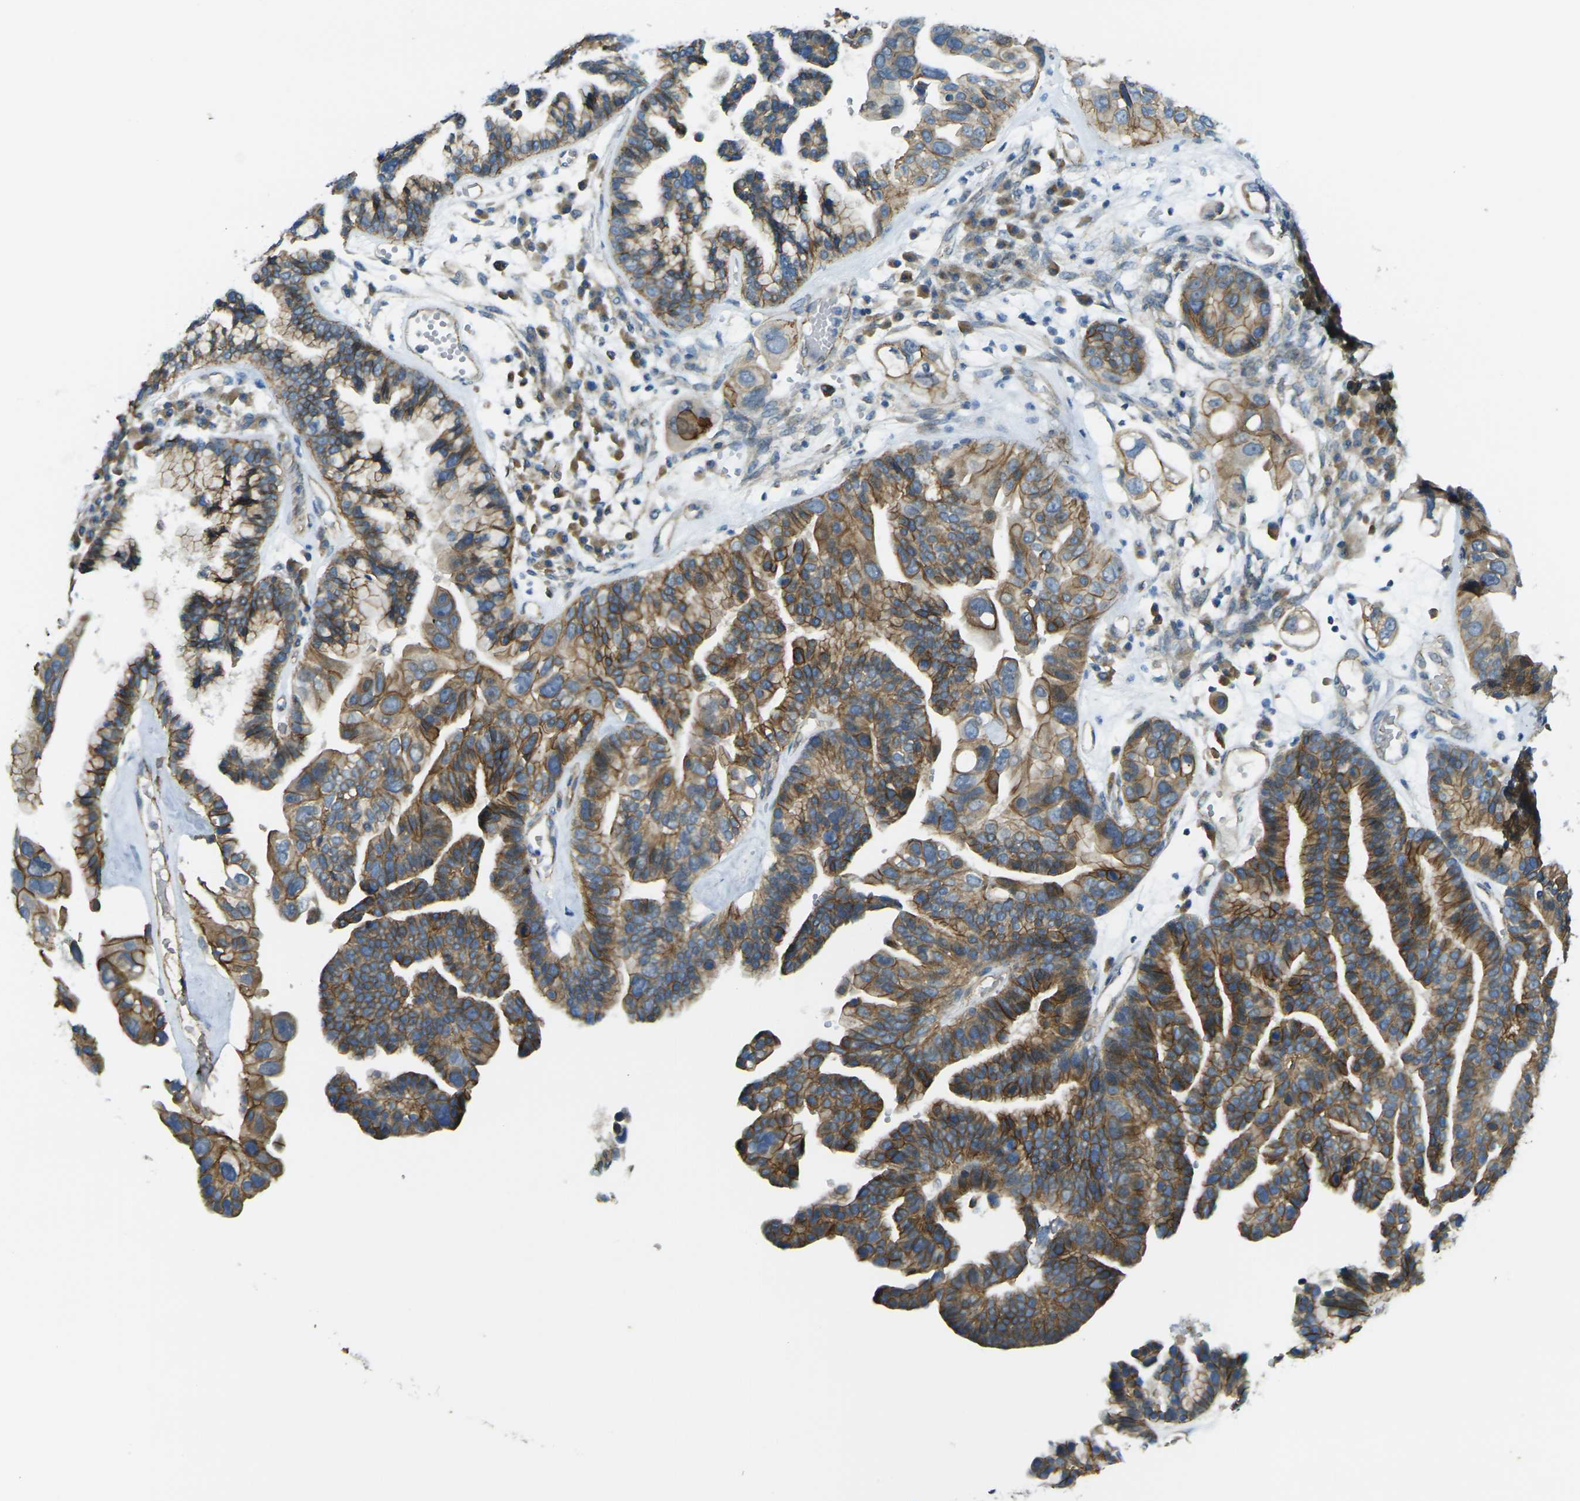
{"staining": {"intensity": "moderate", "quantity": ">75%", "location": "cytoplasmic/membranous"}, "tissue": "ovarian cancer", "cell_type": "Tumor cells", "image_type": "cancer", "snomed": [{"axis": "morphology", "description": "Cystadenocarcinoma, serous, NOS"}, {"axis": "topography", "description": "Ovary"}], "caption": "An image of human serous cystadenocarcinoma (ovarian) stained for a protein shows moderate cytoplasmic/membranous brown staining in tumor cells.", "gene": "RHBDD1", "patient": {"sex": "female", "age": 56}}